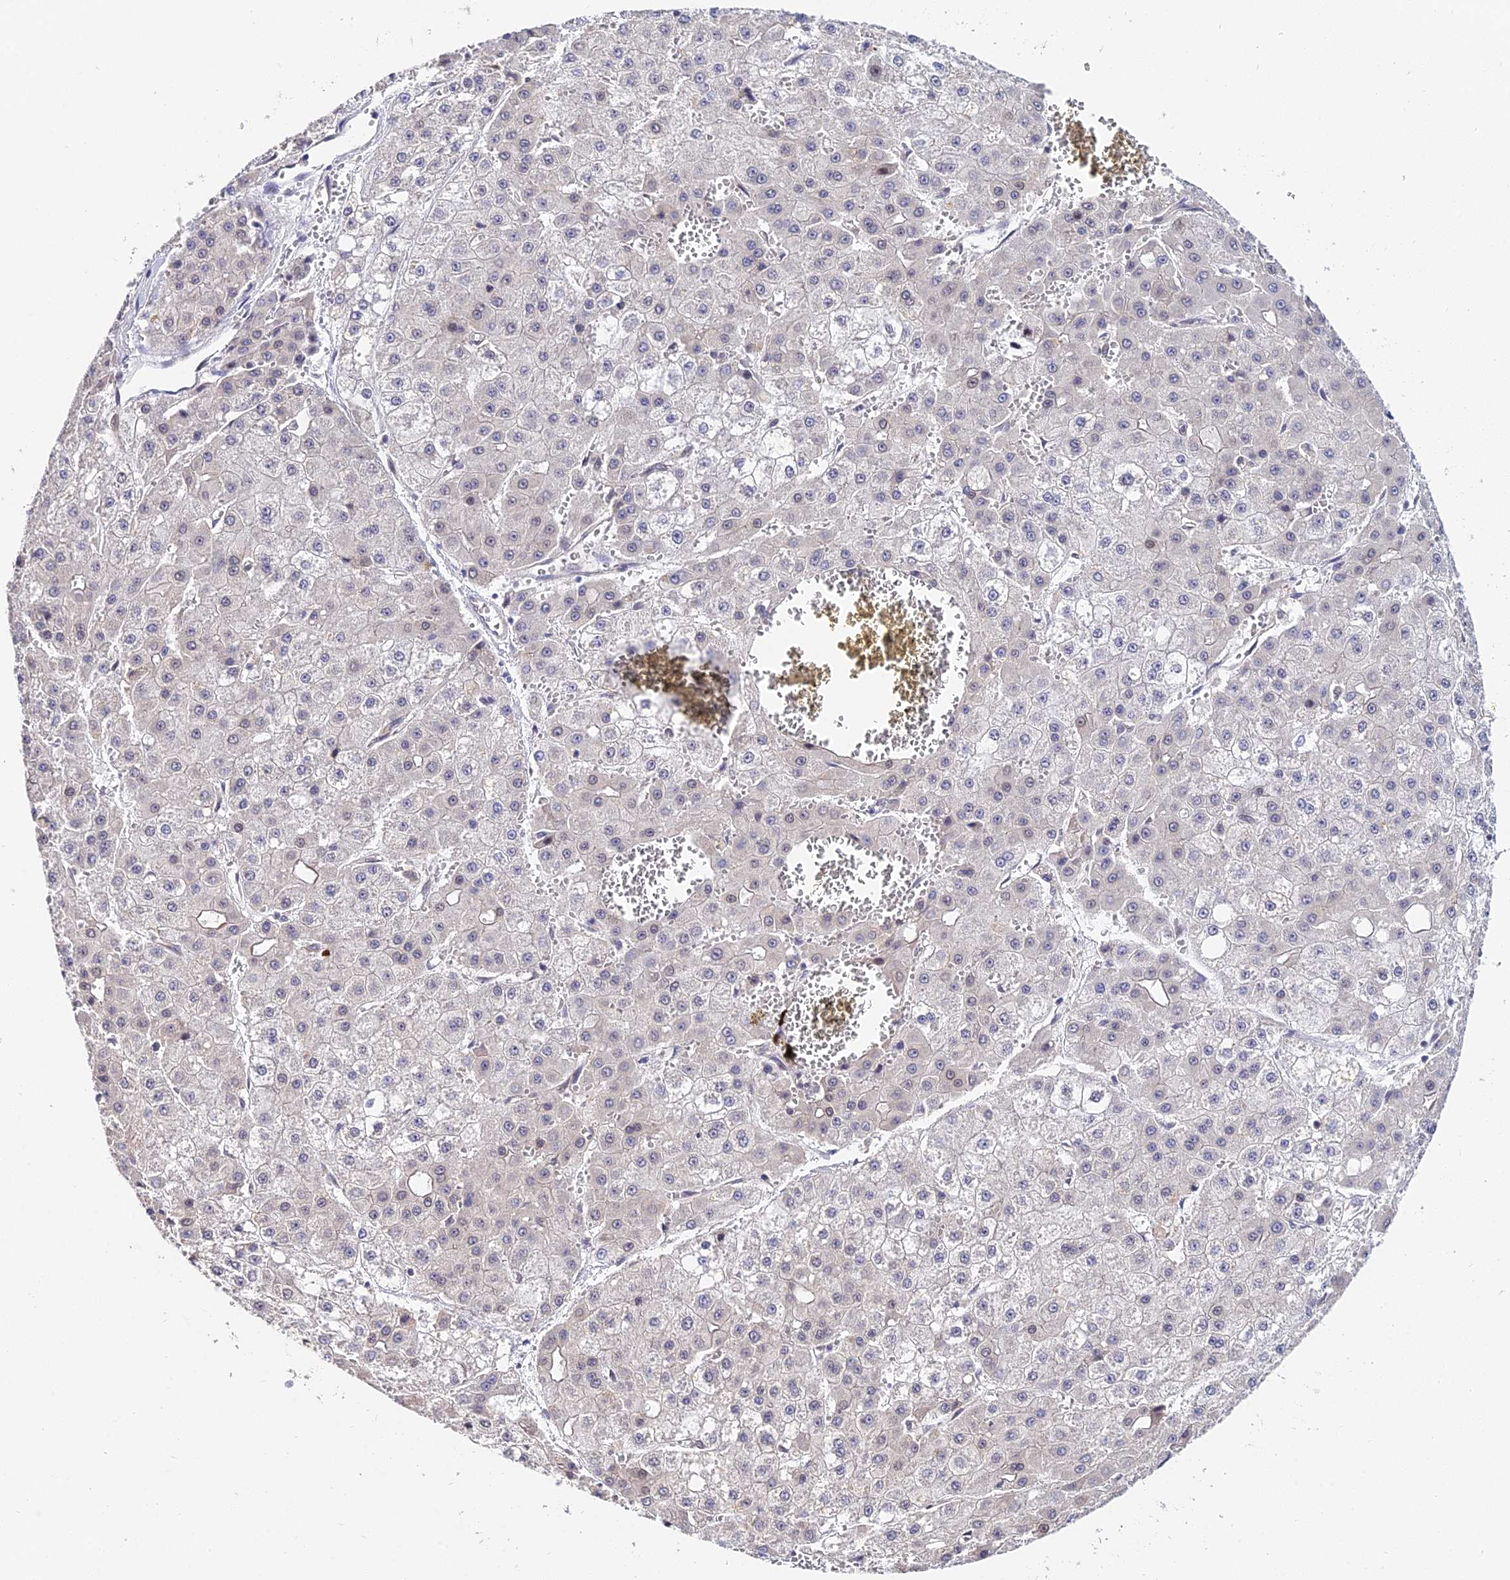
{"staining": {"intensity": "negative", "quantity": "none", "location": "none"}, "tissue": "liver cancer", "cell_type": "Tumor cells", "image_type": "cancer", "snomed": [{"axis": "morphology", "description": "Carcinoma, Hepatocellular, NOS"}, {"axis": "topography", "description": "Liver"}], "caption": "The immunohistochemistry (IHC) histopathology image has no significant staining in tumor cells of liver cancer tissue. (Brightfield microscopy of DAB IHC at high magnification).", "gene": "INPP4A", "patient": {"sex": "male", "age": 47}}